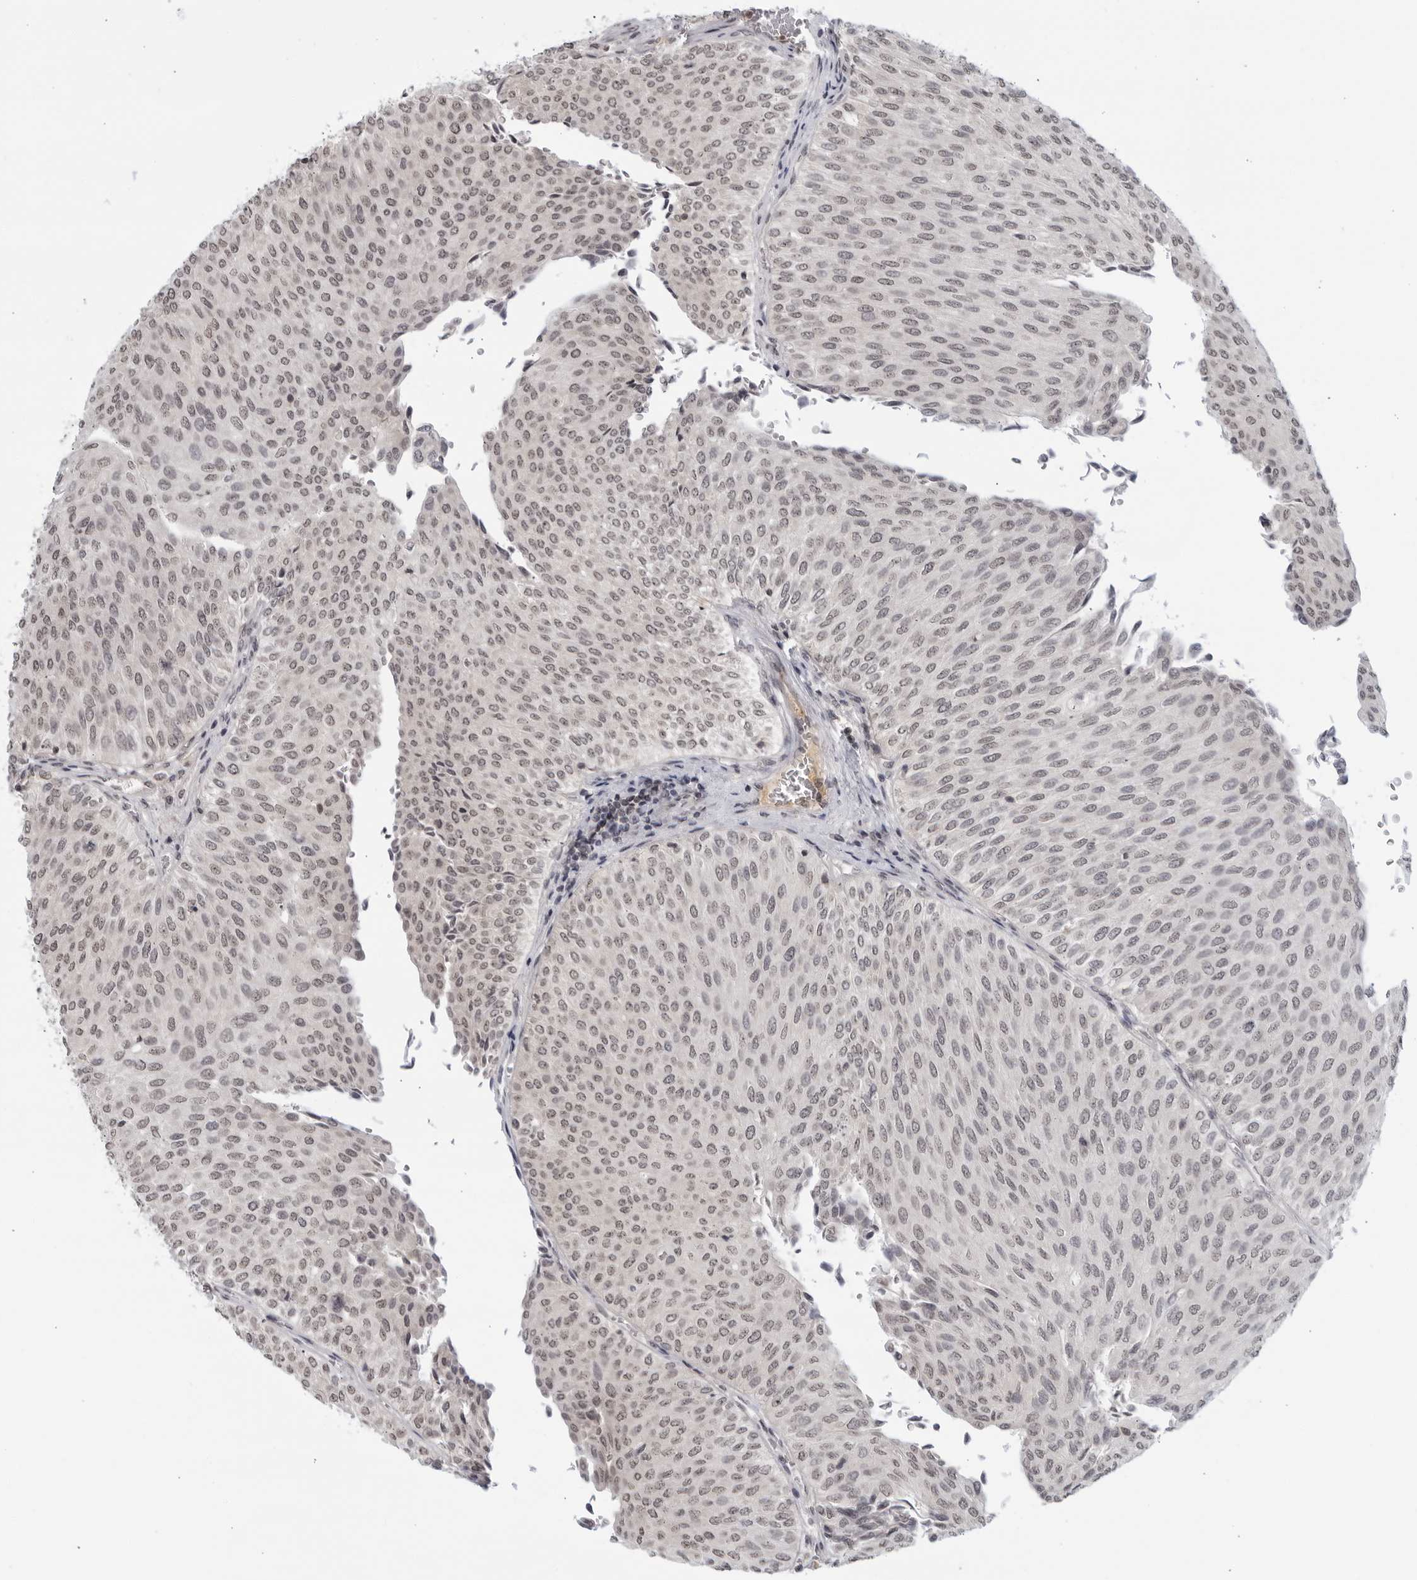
{"staining": {"intensity": "weak", "quantity": "<25%", "location": "nuclear"}, "tissue": "urothelial cancer", "cell_type": "Tumor cells", "image_type": "cancer", "snomed": [{"axis": "morphology", "description": "Urothelial carcinoma, Low grade"}, {"axis": "topography", "description": "Urinary bladder"}], "caption": "Tumor cells show no significant expression in urothelial cancer.", "gene": "CC2D1B", "patient": {"sex": "male", "age": 78}}